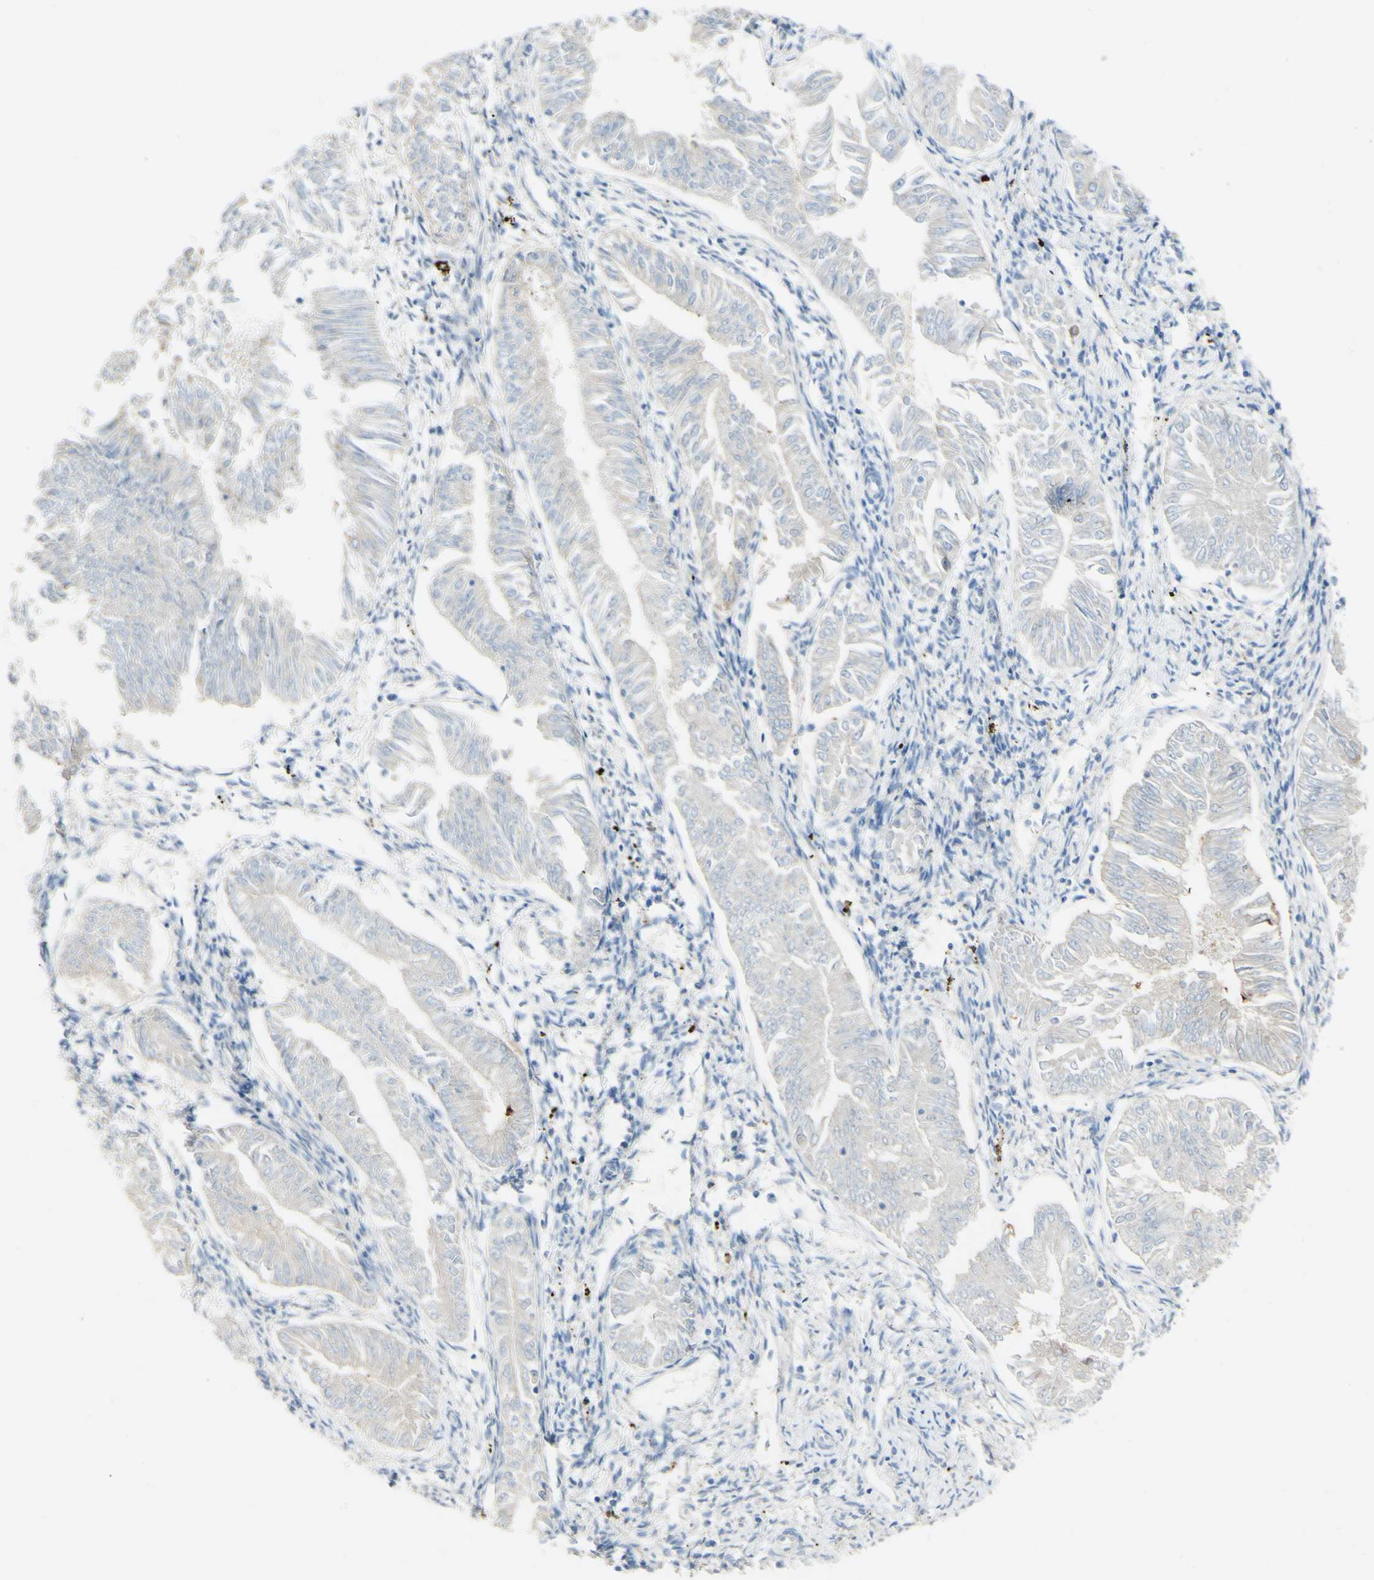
{"staining": {"intensity": "weak", "quantity": "<25%", "location": "cytoplasmic/membranous"}, "tissue": "endometrial cancer", "cell_type": "Tumor cells", "image_type": "cancer", "snomed": [{"axis": "morphology", "description": "Adenocarcinoma, NOS"}, {"axis": "topography", "description": "Endometrium"}], "caption": "Micrograph shows no protein staining in tumor cells of endometrial adenocarcinoma tissue.", "gene": "FGF4", "patient": {"sex": "female", "age": 53}}